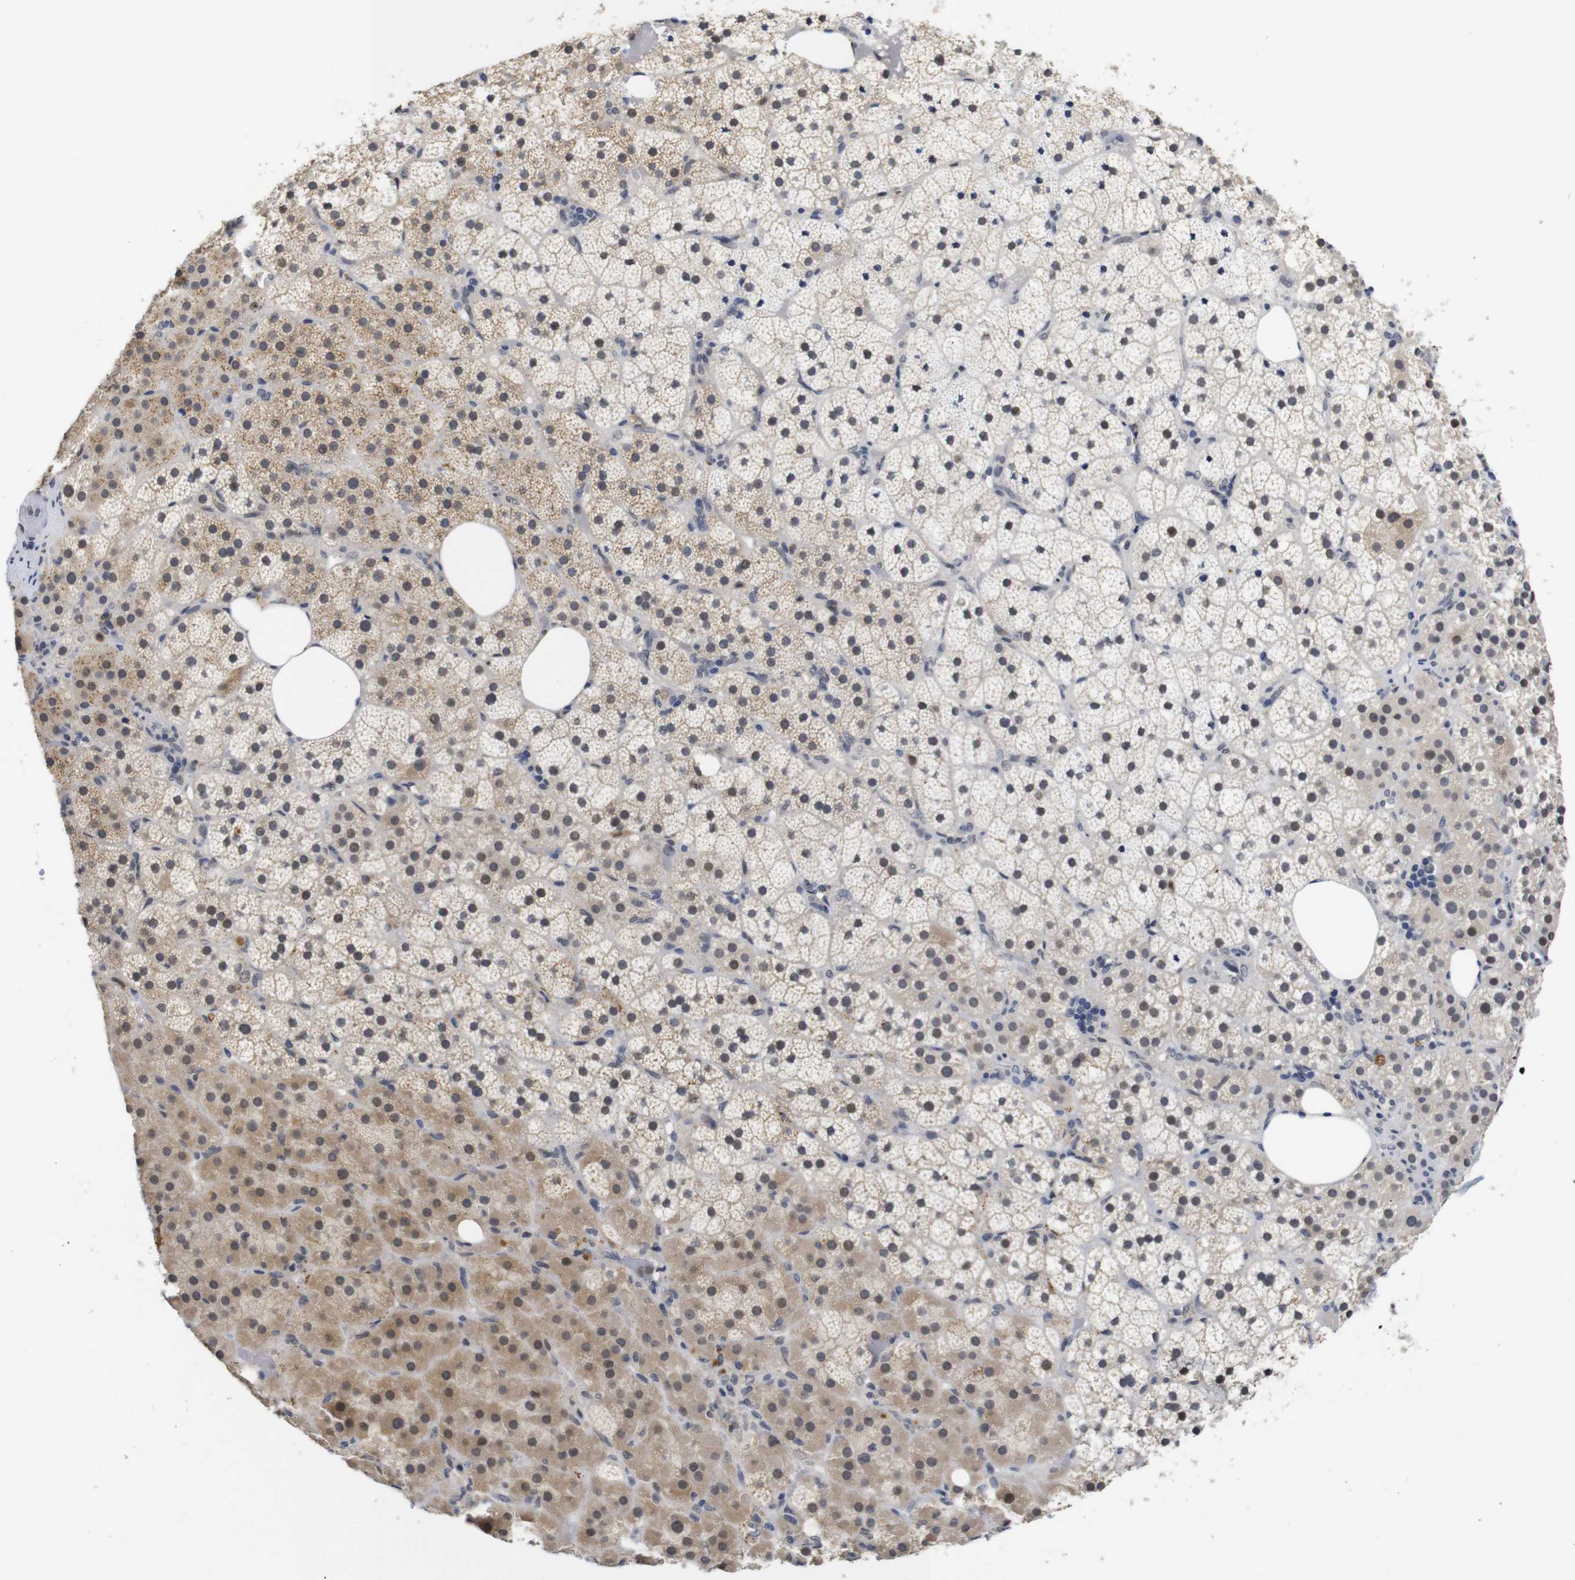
{"staining": {"intensity": "moderate", "quantity": "25%-75%", "location": "cytoplasmic/membranous,nuclear"}, "tissue": "adrenal gland", "cell_type": "Glandular cells", "image_type": "normal", "snomed": [{"axis": "morphology", "description": "Normal tissue, NOS"}, {"axis": "topography", "description": "Adrenal gland"}], "caption": "An image of adrenal gland stained for a protein reveals moderate cytoplasmic/membranous,nuclear brown staining in glandular cells. The staining is performed using DAB (3,3'-diaminobenzidine) brown chromogen to label protein expression. The nuclei are counter-stained blue using hematoxylin.", "gene": "NTRK3", "patient": {"sex": "female", "age": 59}}